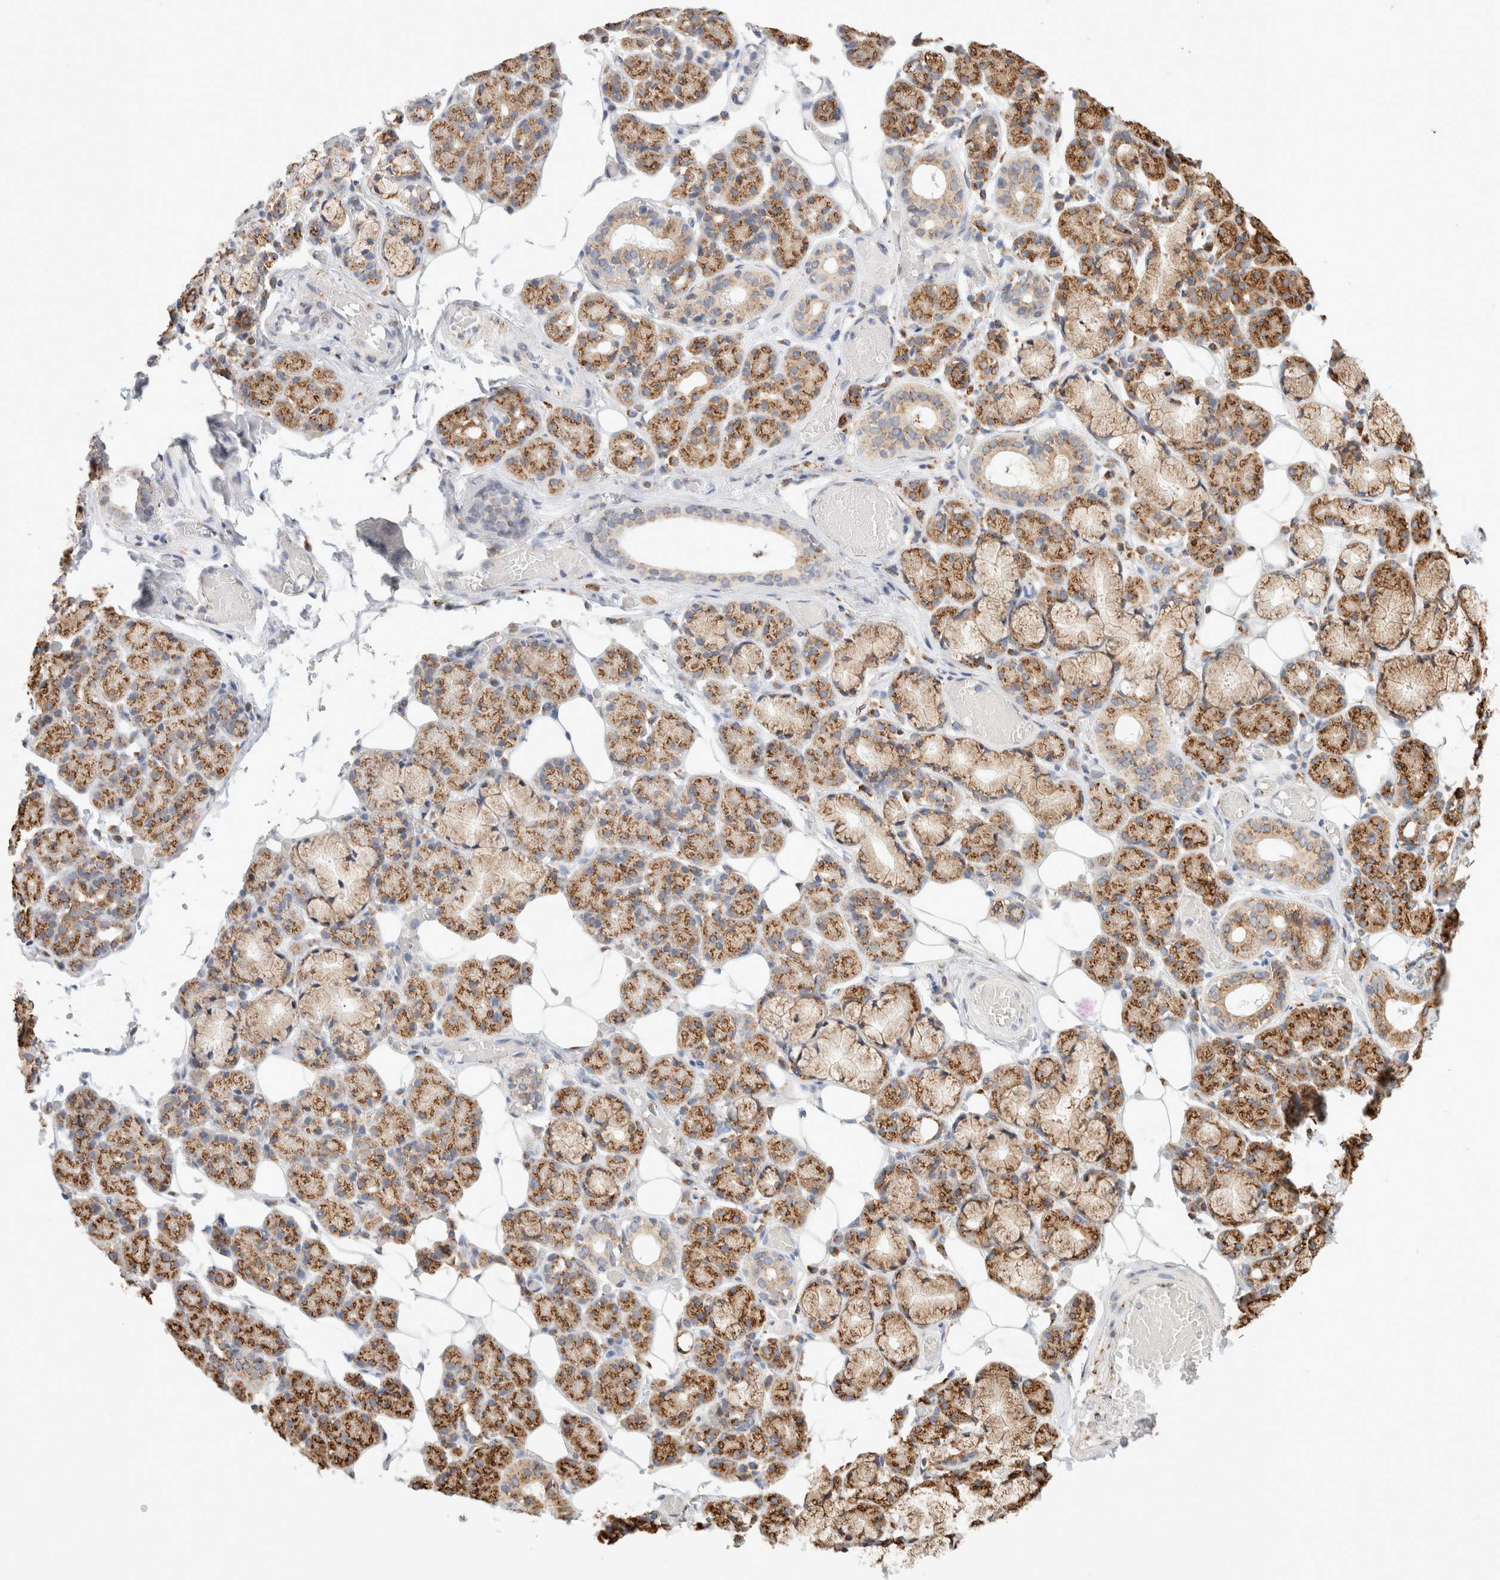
{"staining": {"intensity": "moderate", "quantity": ">75%", "location": "cytoplasmic/membranous"}, "tissue": "salivary gland", "cell_type": "Glandular cells", "image_type": "normal", "snomed": [{"axis": "morphology", "description": "Normal tissue, NOS"}, {"axis": "topography", "description": "Salivary gland"}], "caption": "High-power microscopy captured an immunohistochemistry micrograph of unremarkable salivary gland, revealing moderate cytoplasmic/membranous positivity in about >75% of glandular cells.", "gene": "MCFD2", "patient": {"sex": "male", "age": 63}}